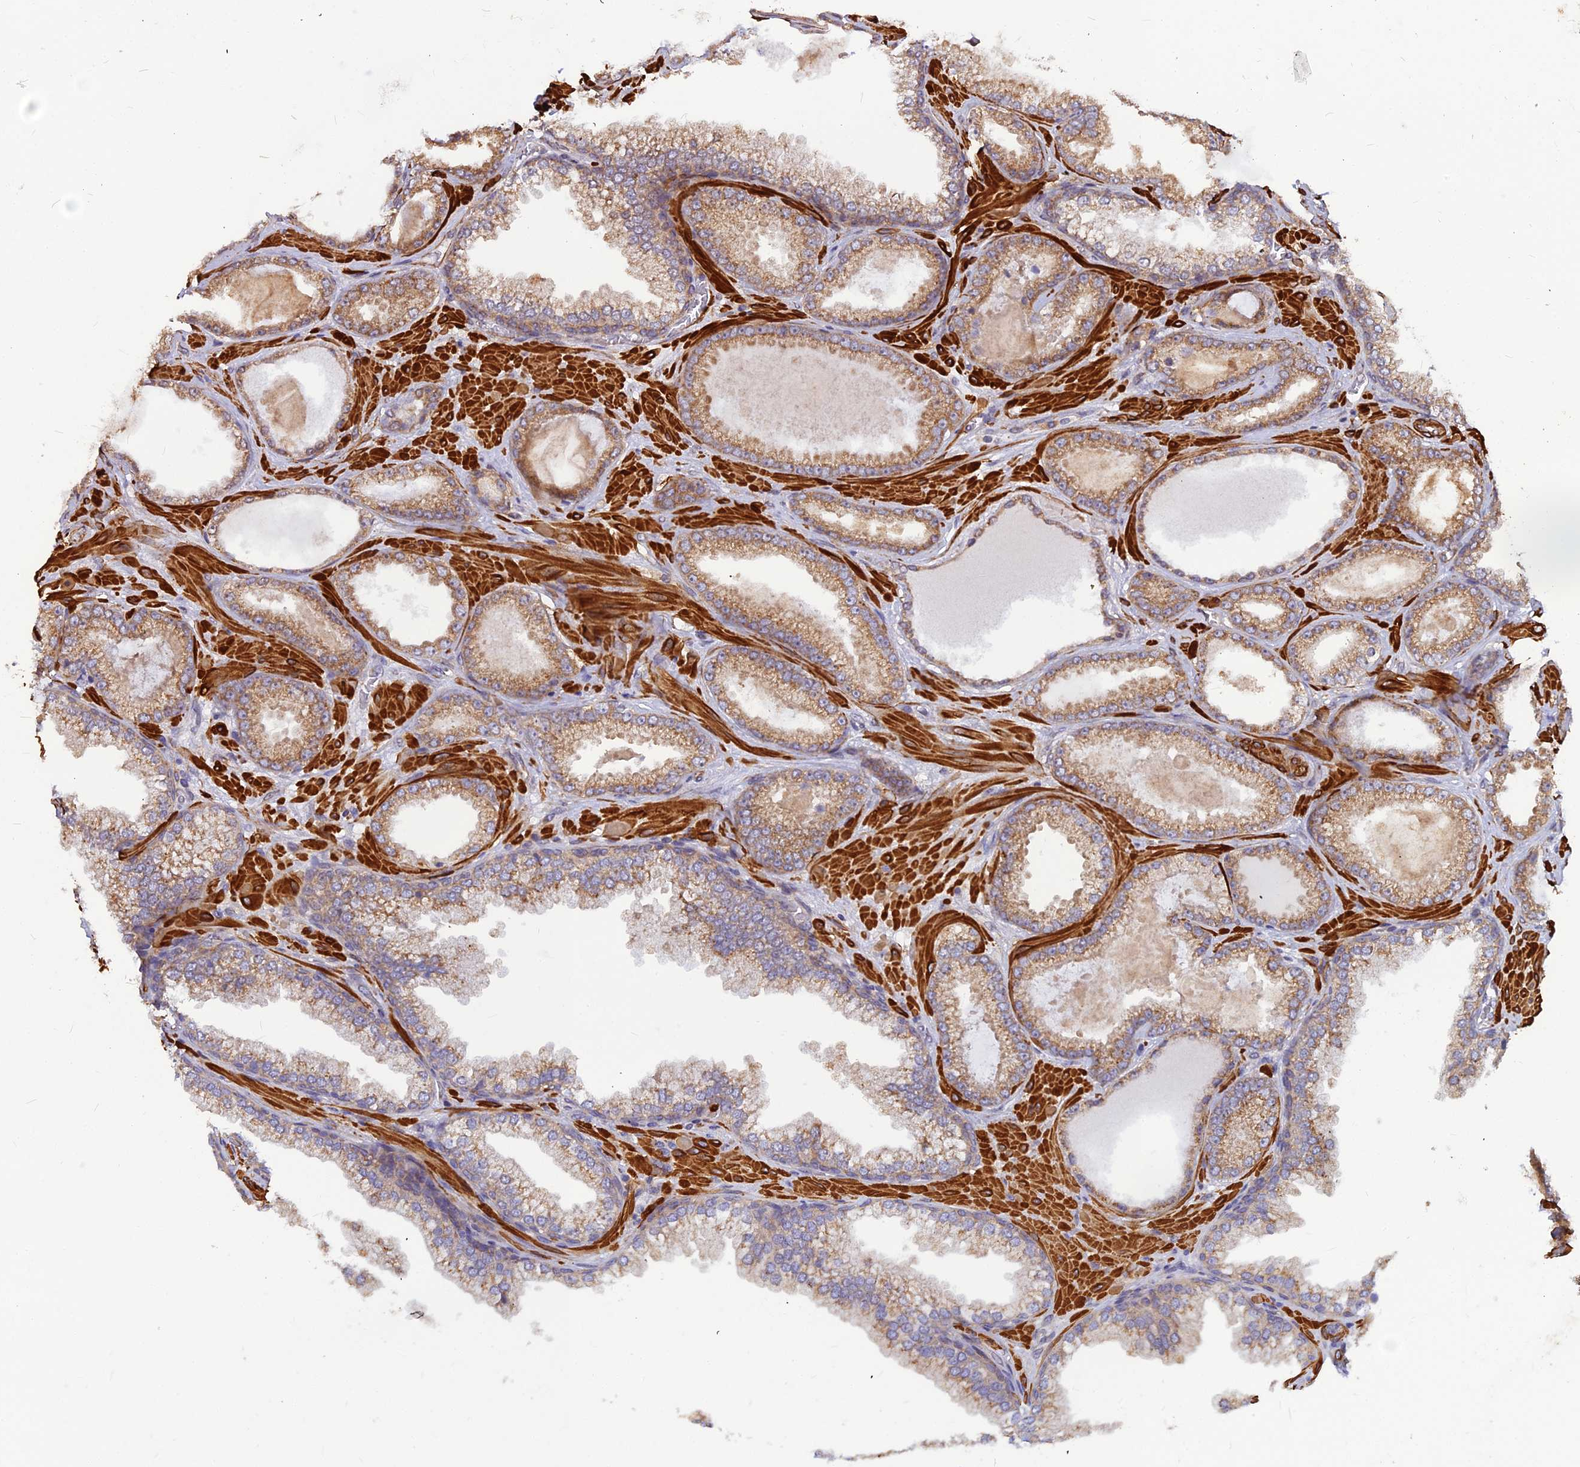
{"staining": {"intensity": "moderate", "quantity": ">75%", "location": "cytoplasmic/membranous"}, "tissue": "prostate cancer", "cell_type": "Tumor cells", "image_type": "cancer", "snomed": [{"axis": "morphology", "description": "Adenocarcinoma, Low grade"}, {"axis": "topography", "description": "Prostate"}], "caption": "Immunohistochemical staining of human prostate cancer (adenocarcinoma (low-grade)) demonstrates medium levels of moderate cytoplasmic/membranous positivity in approximately >75% of tumor cells.", "gene": "LEKR1", "patient": {"sex": "male", "age": 57}}